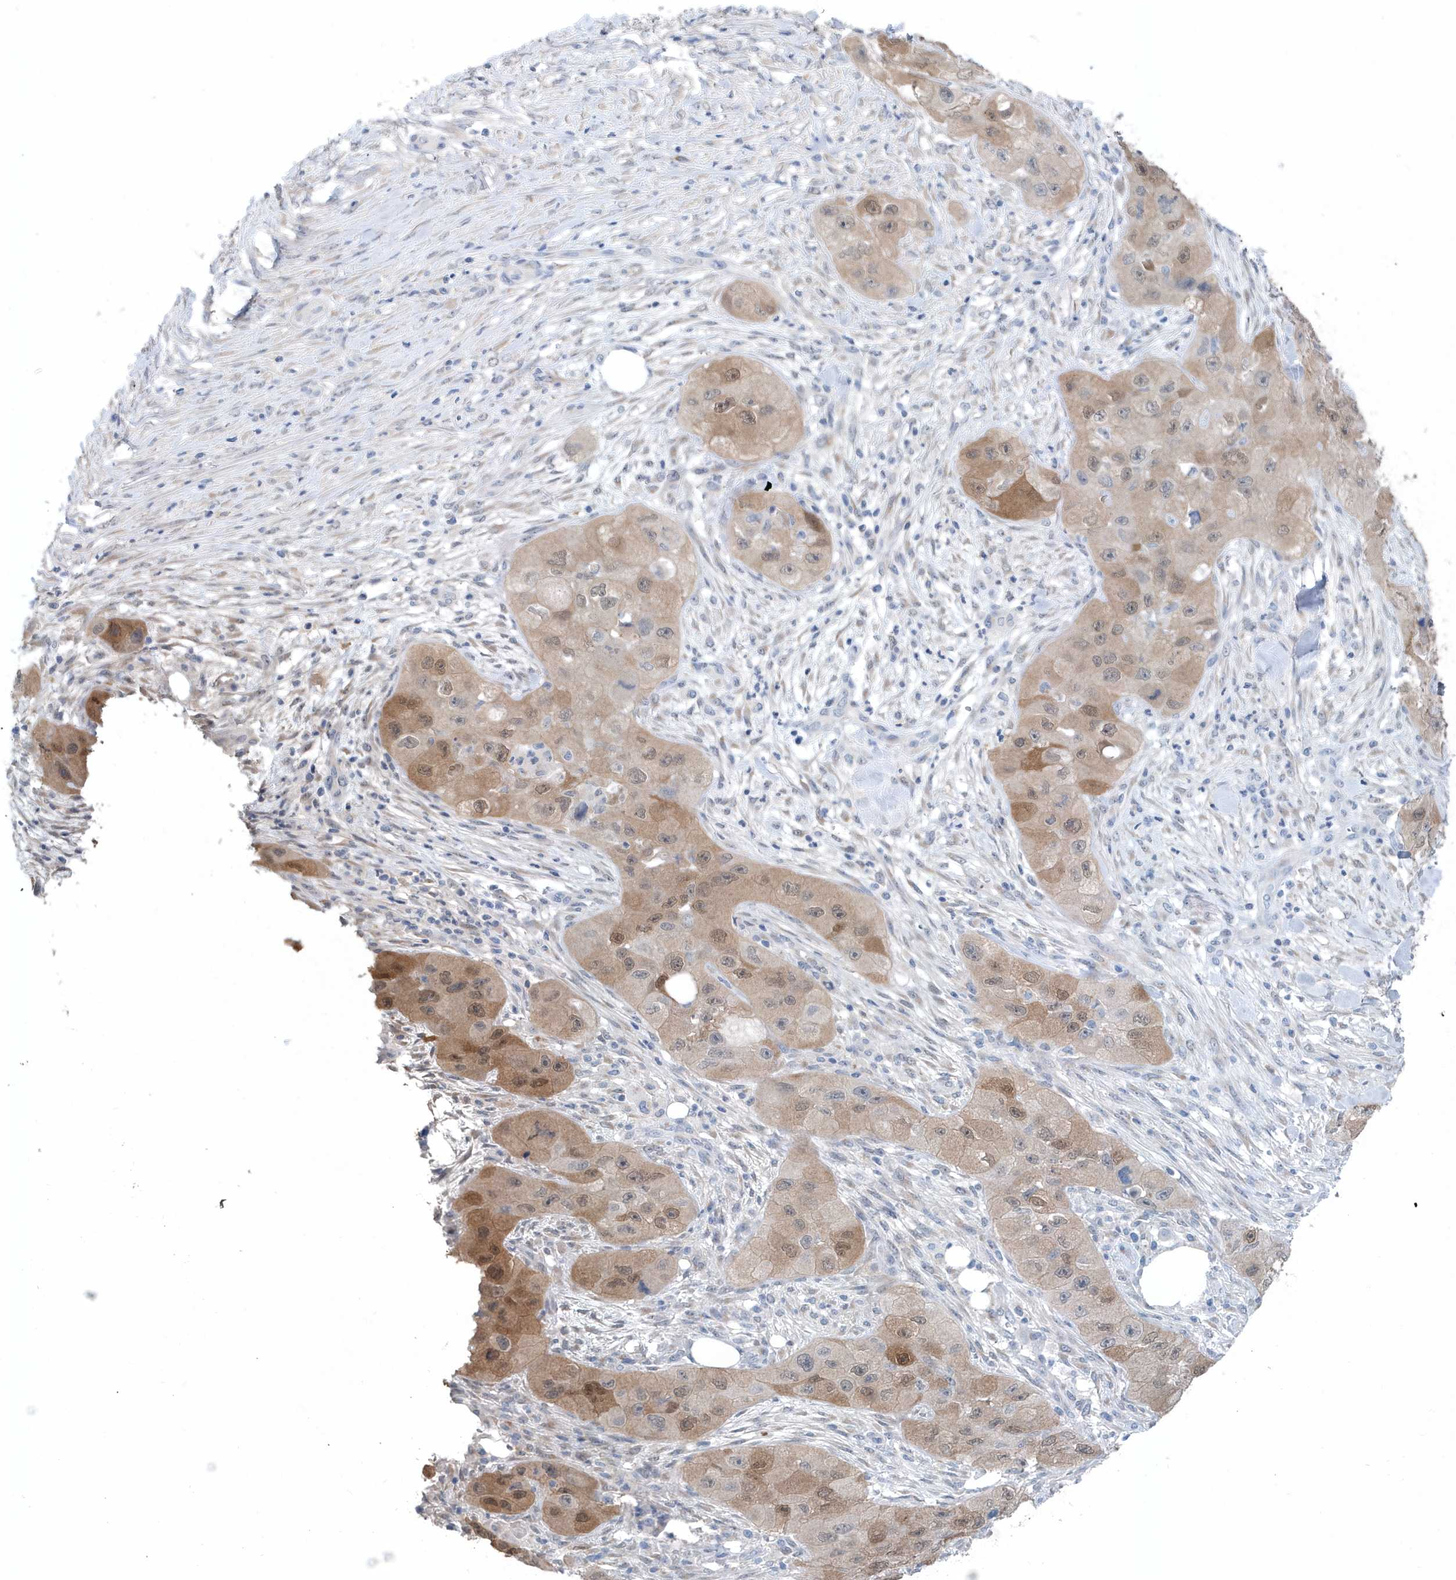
{"staining": {"intensity": "moderate", "quantity": "25%-75%", "location": "cytoplasmic/membranous,nuclear"}, "tissue": "skin cancer", "cell_type": "Tumor cells", "image_type": "cancer", "snomed": [{"axis": "morphology", "description": "Squamous cell carcinoma, NOS"}, {"axis": "topography", "description": "Skin"}, {"axis": "topography", "description": "Subcutis"}], "caption": "This is an image of immunohistochemistry staining of squamous cell carcinoma (skin), which shows moderate positivity in the cytoplasmic/membranous and nuclear of tumor cells.", "gene": "PFN2", "patient": {"sex": "male", "age": 73}}